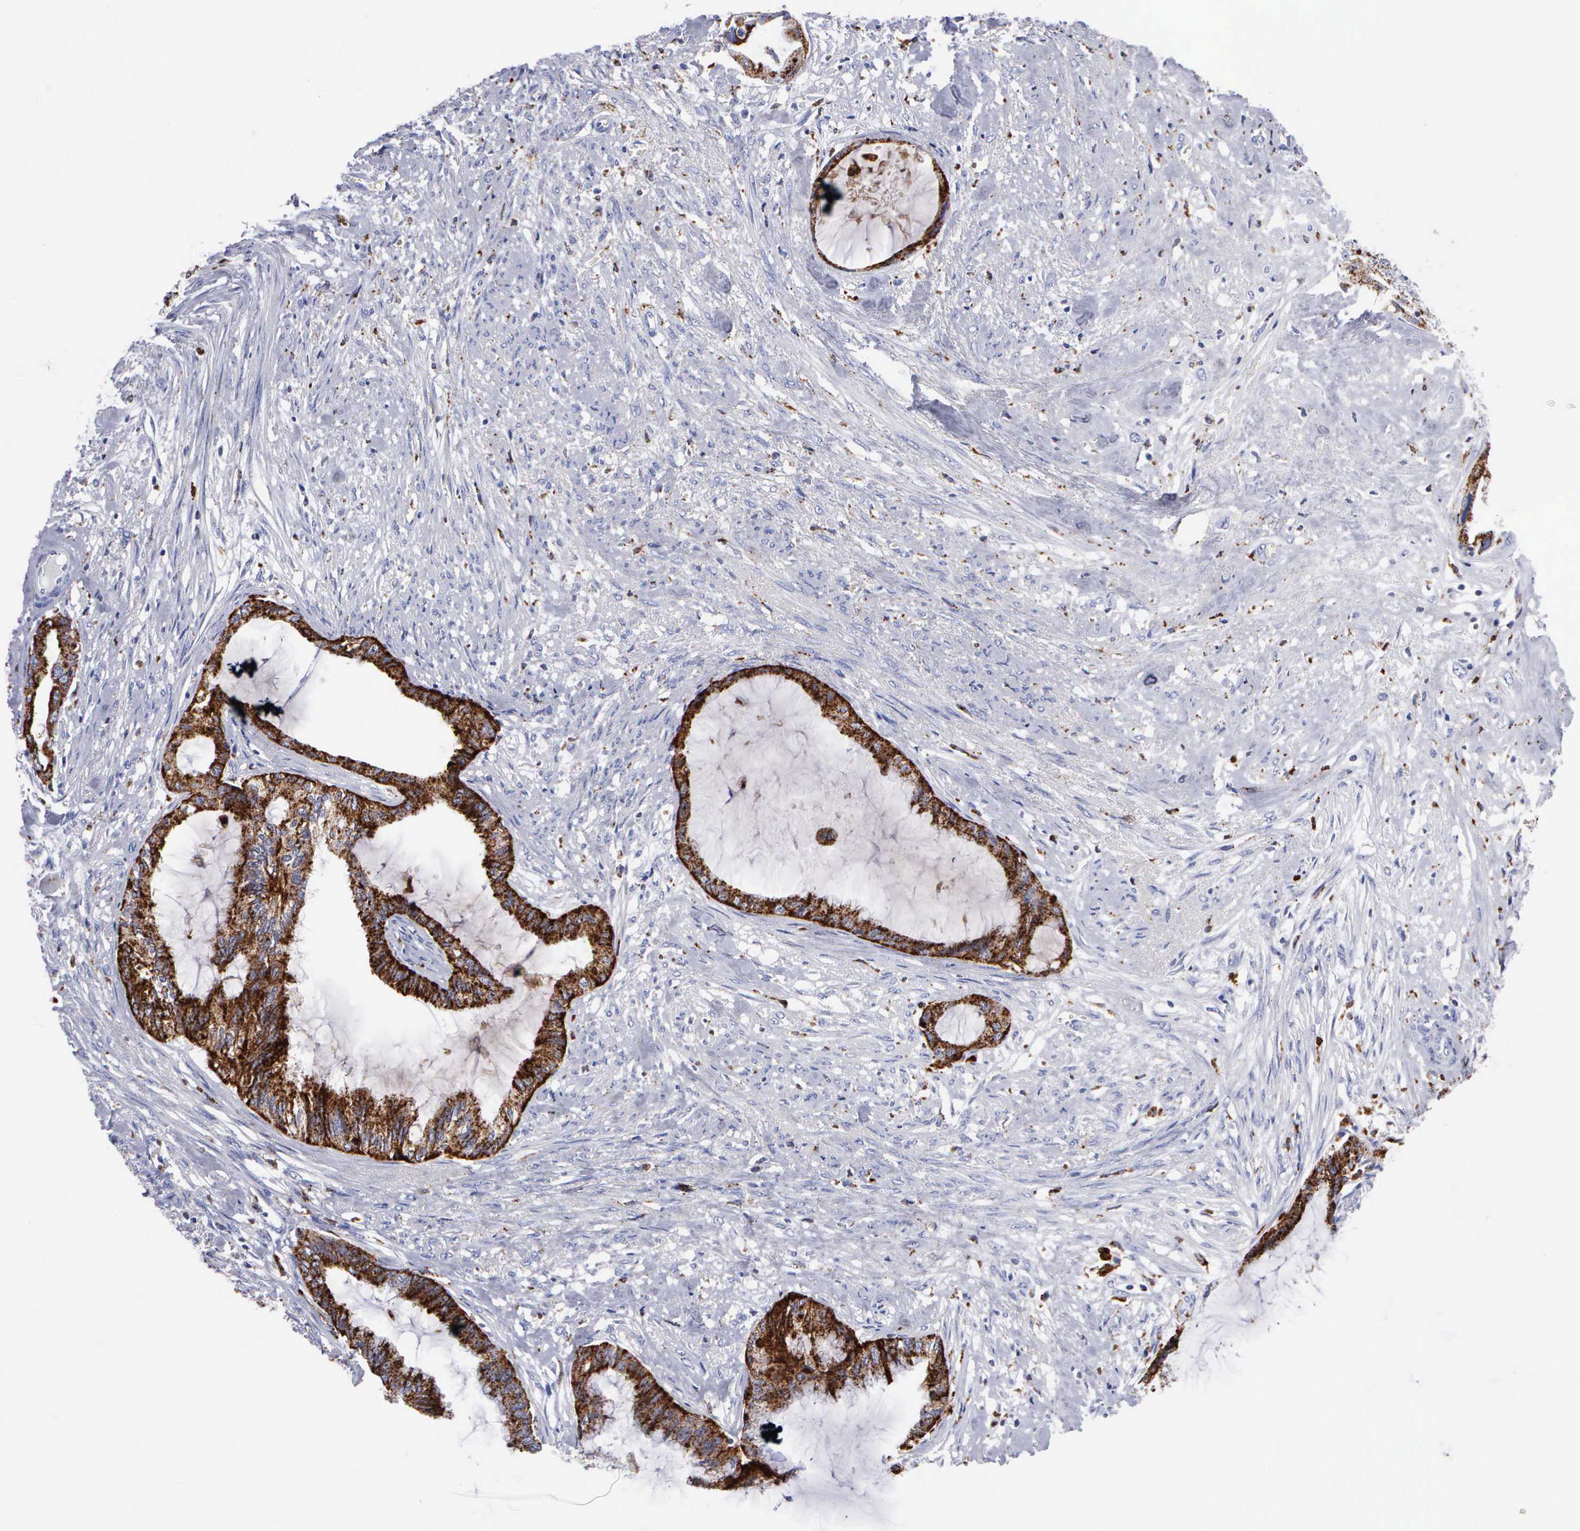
{"staining": {"intensity": "strong", "quantity": ">75%", "location": "cytoplasmic/membranous"}, "tissue": "endometrial cancer", "cell_type": "Tumor cells", "image_type": "cancer", "snomed": [{"axis": "morphology", "description": "Adenocarcinoma, NOS"}, {"axis": "topography", "description": "Endometrium"}], "caption": "Protein analysis of endometrial cancer tissue exhibits strong cytoplasmic/membranous positivity in approximately >75% of tumor cells.", "gene": "CTSH", "patient": {"sex": "female", "age": 86}}